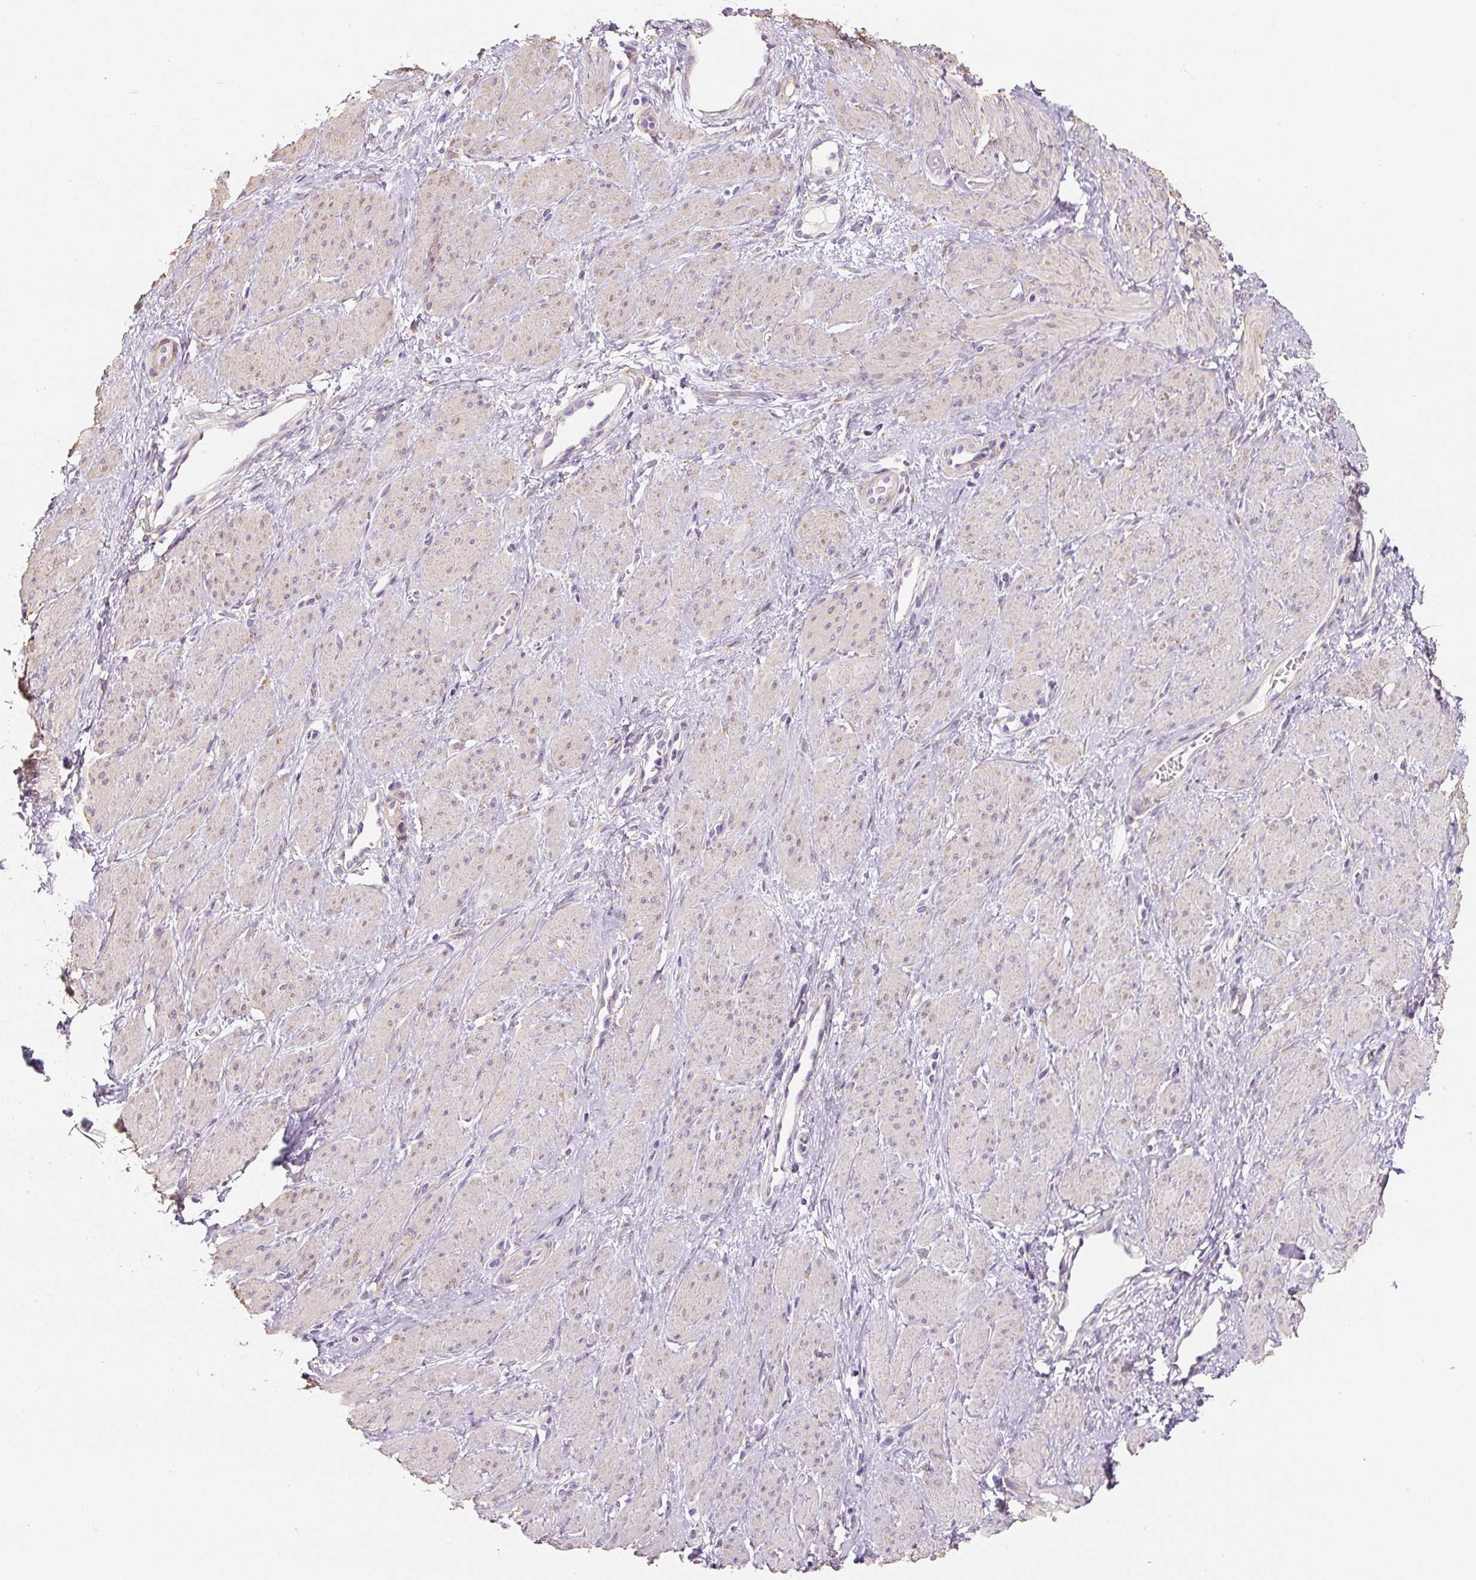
{"staining": {"intensity": "weak", "quantity": "<25%", "location": "cytoplasmic/membranous"}, "tissue": "smooth muscle", "cell_type": "Smooth muscle cells", "image_type": "normal", "snomed": [{"axis": "morphology", "description": "Normal tissue, NOS"}, {"axis": "topography", "description": "Smooth muscle"}, {"axis": "topography", "description": "Uterus"}], "caption": "This is an immunohistochemistry photomicrograph of normal human smooth muscle. There is no expression in smooth muscle cells.", "gene": "PWWP3B", "patient": {"sex": "female", "age": 39}}